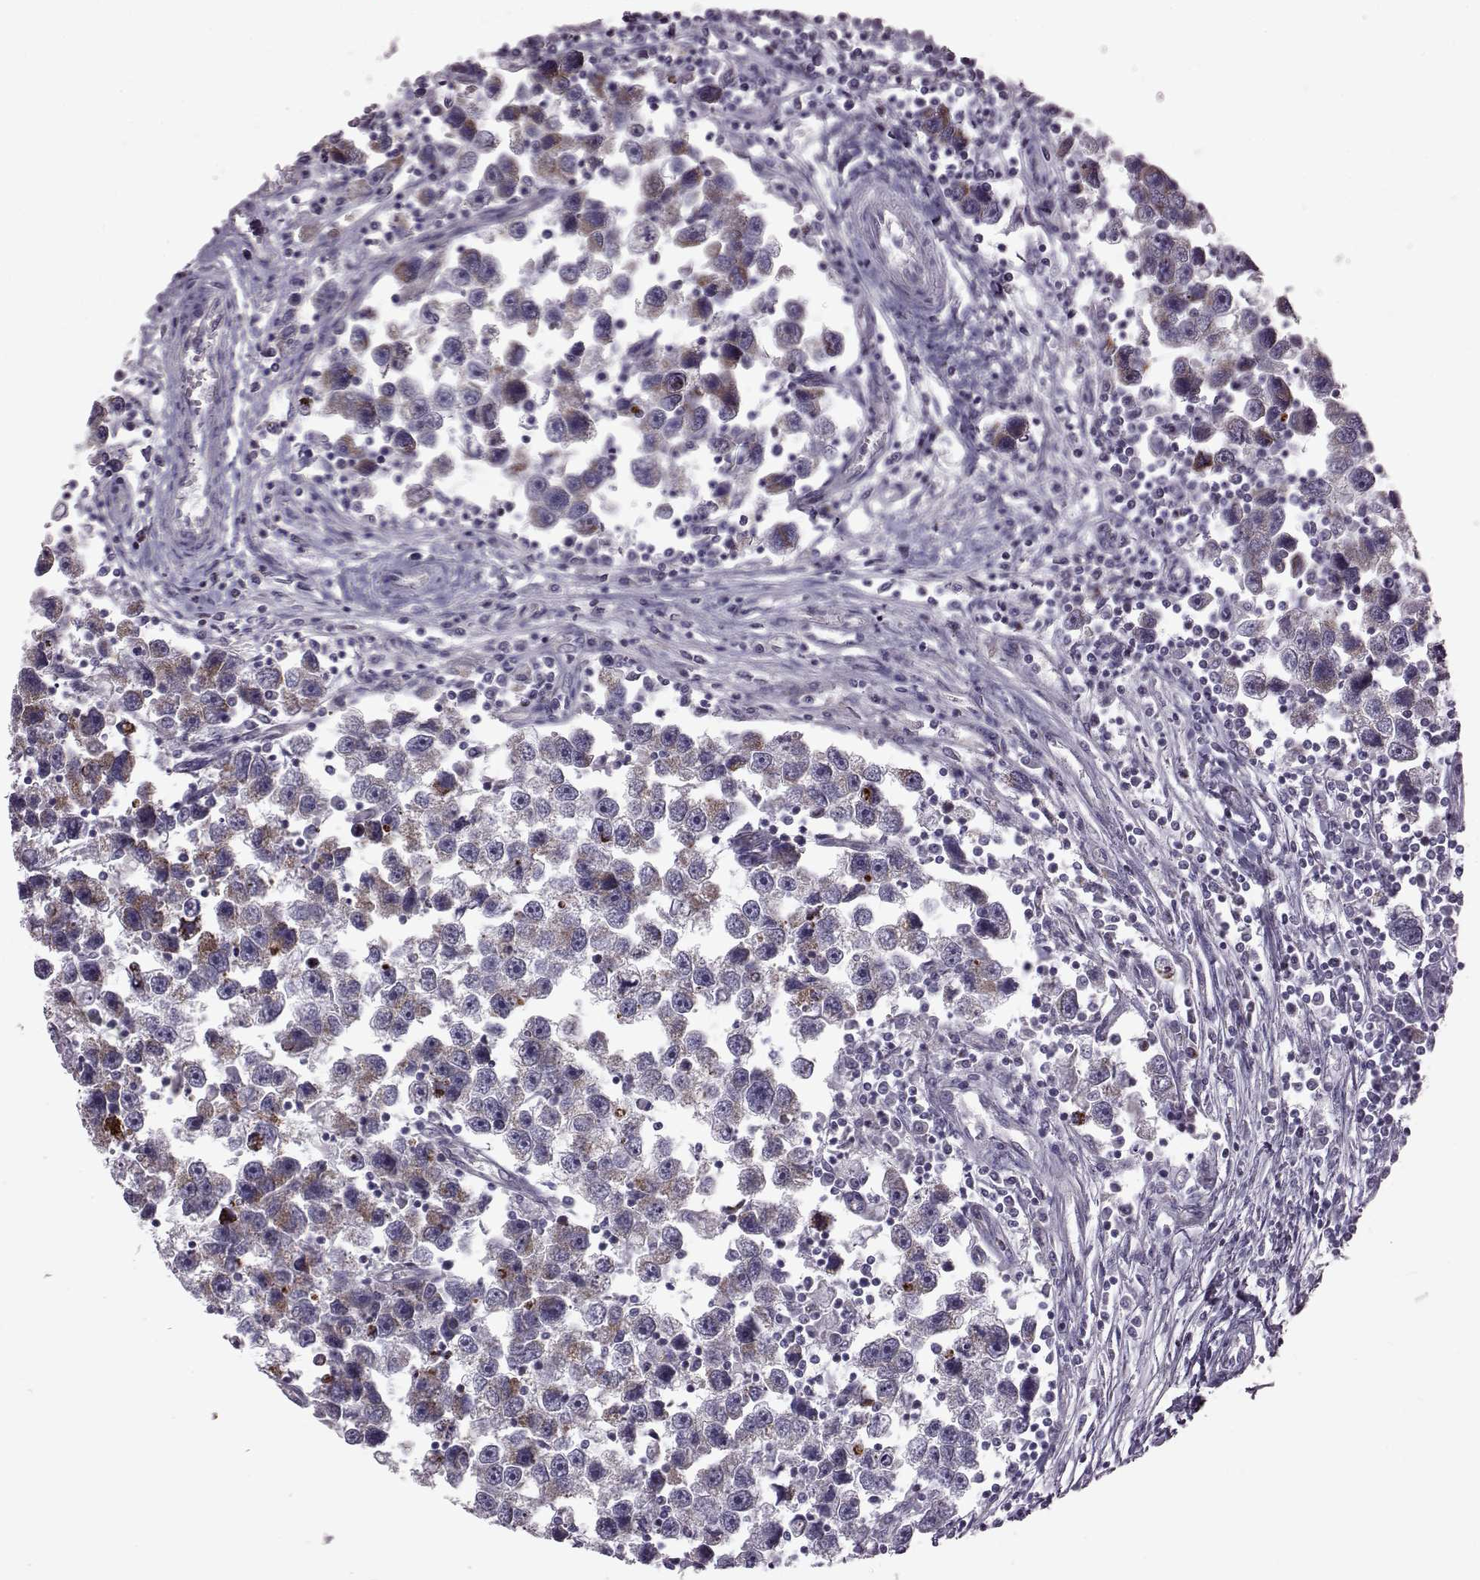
{"staining": {"intensity": "moderate", "quantity": ">75%", "location": "cytoplasmic/membranous"}, "tissue": "testis cancer", "cell_type": "Tumor cells", "image_type": "cancer", "snomed": [{"axis": "morphology", "description": "Seminoma, NOS"}, {"axis": "topography", "description": "Testis"}], "caption": "There is medium levels of moderate cytoplasmic/membranous expression in tumor cells of testis seminoma, as demonstrated by immunohistochemical staining (brown color).", "gene": "RIMS2", "patient": {"sex": "male", "age": 30}}